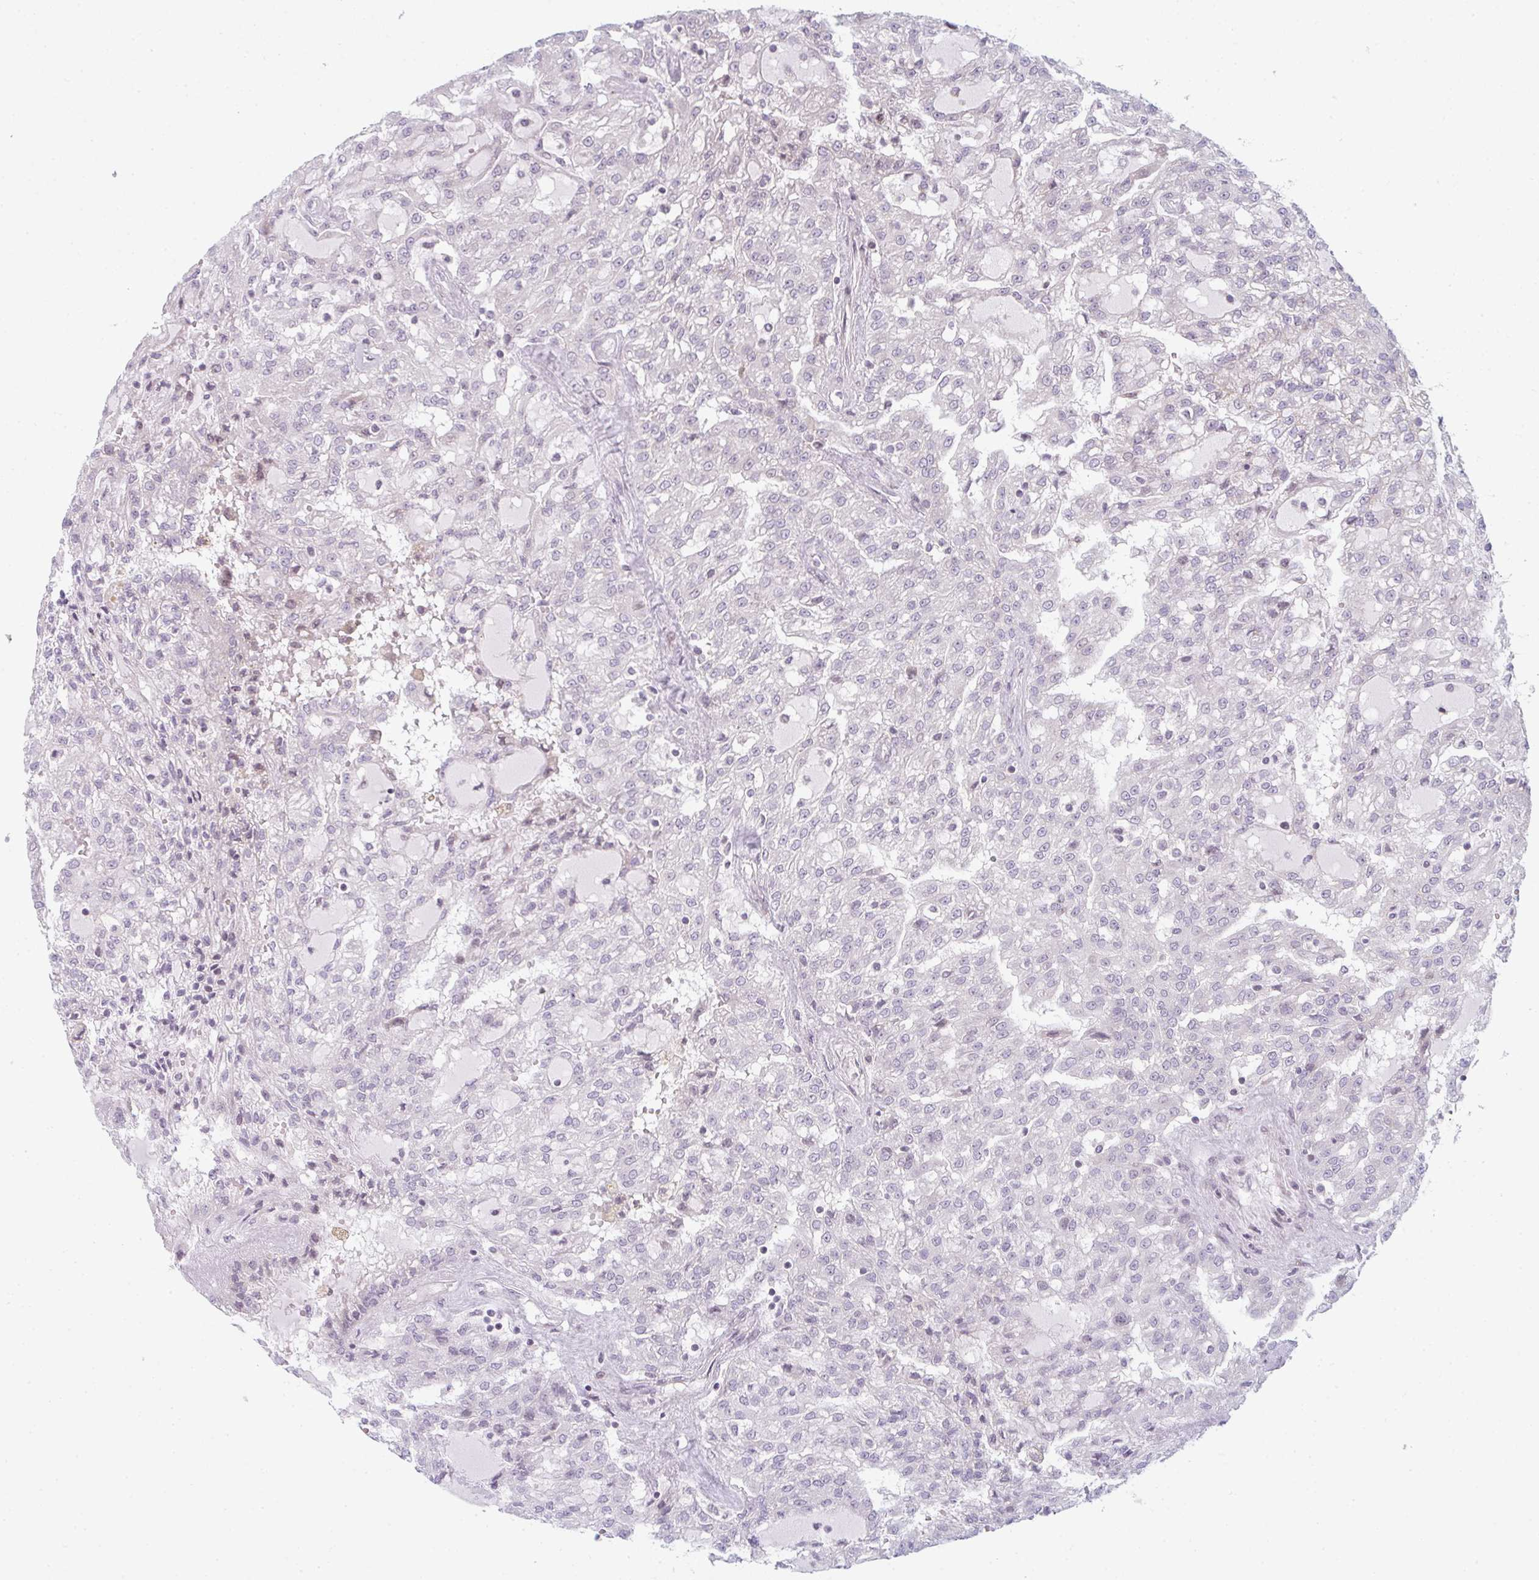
{"staining": {"intensity": "negative", "quantity": "none", "location": "none"}, "tissue": "renal cancer", "cell_type": "Tumor cells", "image_type": "cancer", "snomed": [{"axis": "morphology", "description": "Adenocarcinoma, NOS"}, {"axis": "topography", "description": "Kidney"}], "caption": "A high-resolution photomicrograph shows immunohistochemistry staining of renal adenocarcinoma, which demonstrates no significant positivity in tumor cells.", "gene": "TMEM237", "patient": {"sex": "male", "age": 63}}